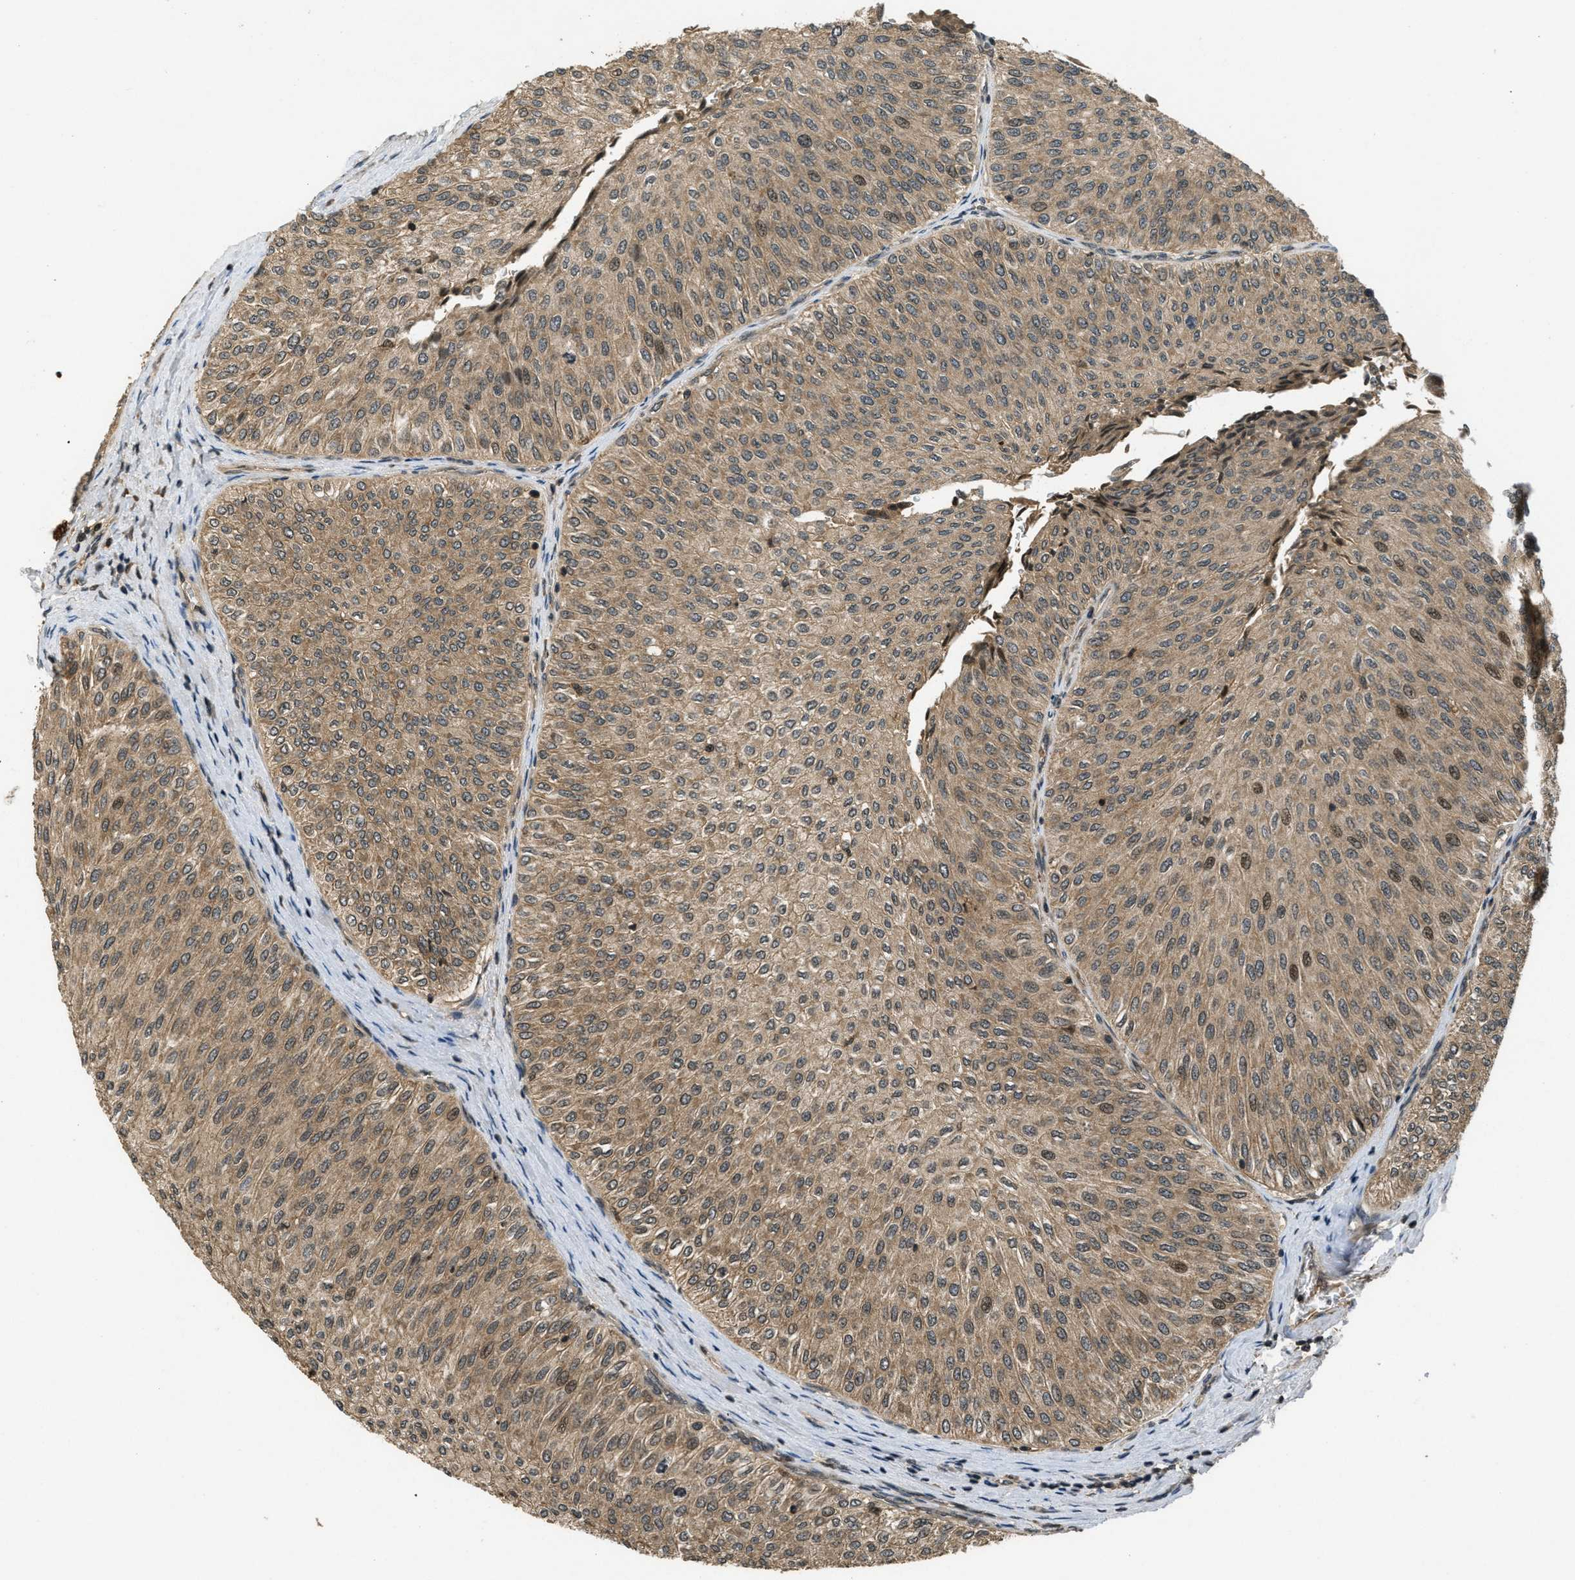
{"staining": {"intensity": "moderate", "quantity": ">75%", "location": "cytoplasmic/membranous,nuclear"}, "tissue": "urothelial cancer", "cell_type": "Tumor cells", "image_type": "cancer", "snomed": [{"axis": "morphology", "description": "Urothelial carcinoma, Low grade"}, {"axis": "topography", "description": "Urinary bladder"}], "caption": "The histopathology image shows a brown stain indicating the presence of a protein in the cytoplasmic/membranous and nuclear of tumor cells in urothelial carcinoma (low-grade). Using DAB (brown) and hematoxylin (blue) stains, captured at high magnification using brightfield microscopy.", "gene": "ATG7", "patient": {"sex": "male", "age": 78}}